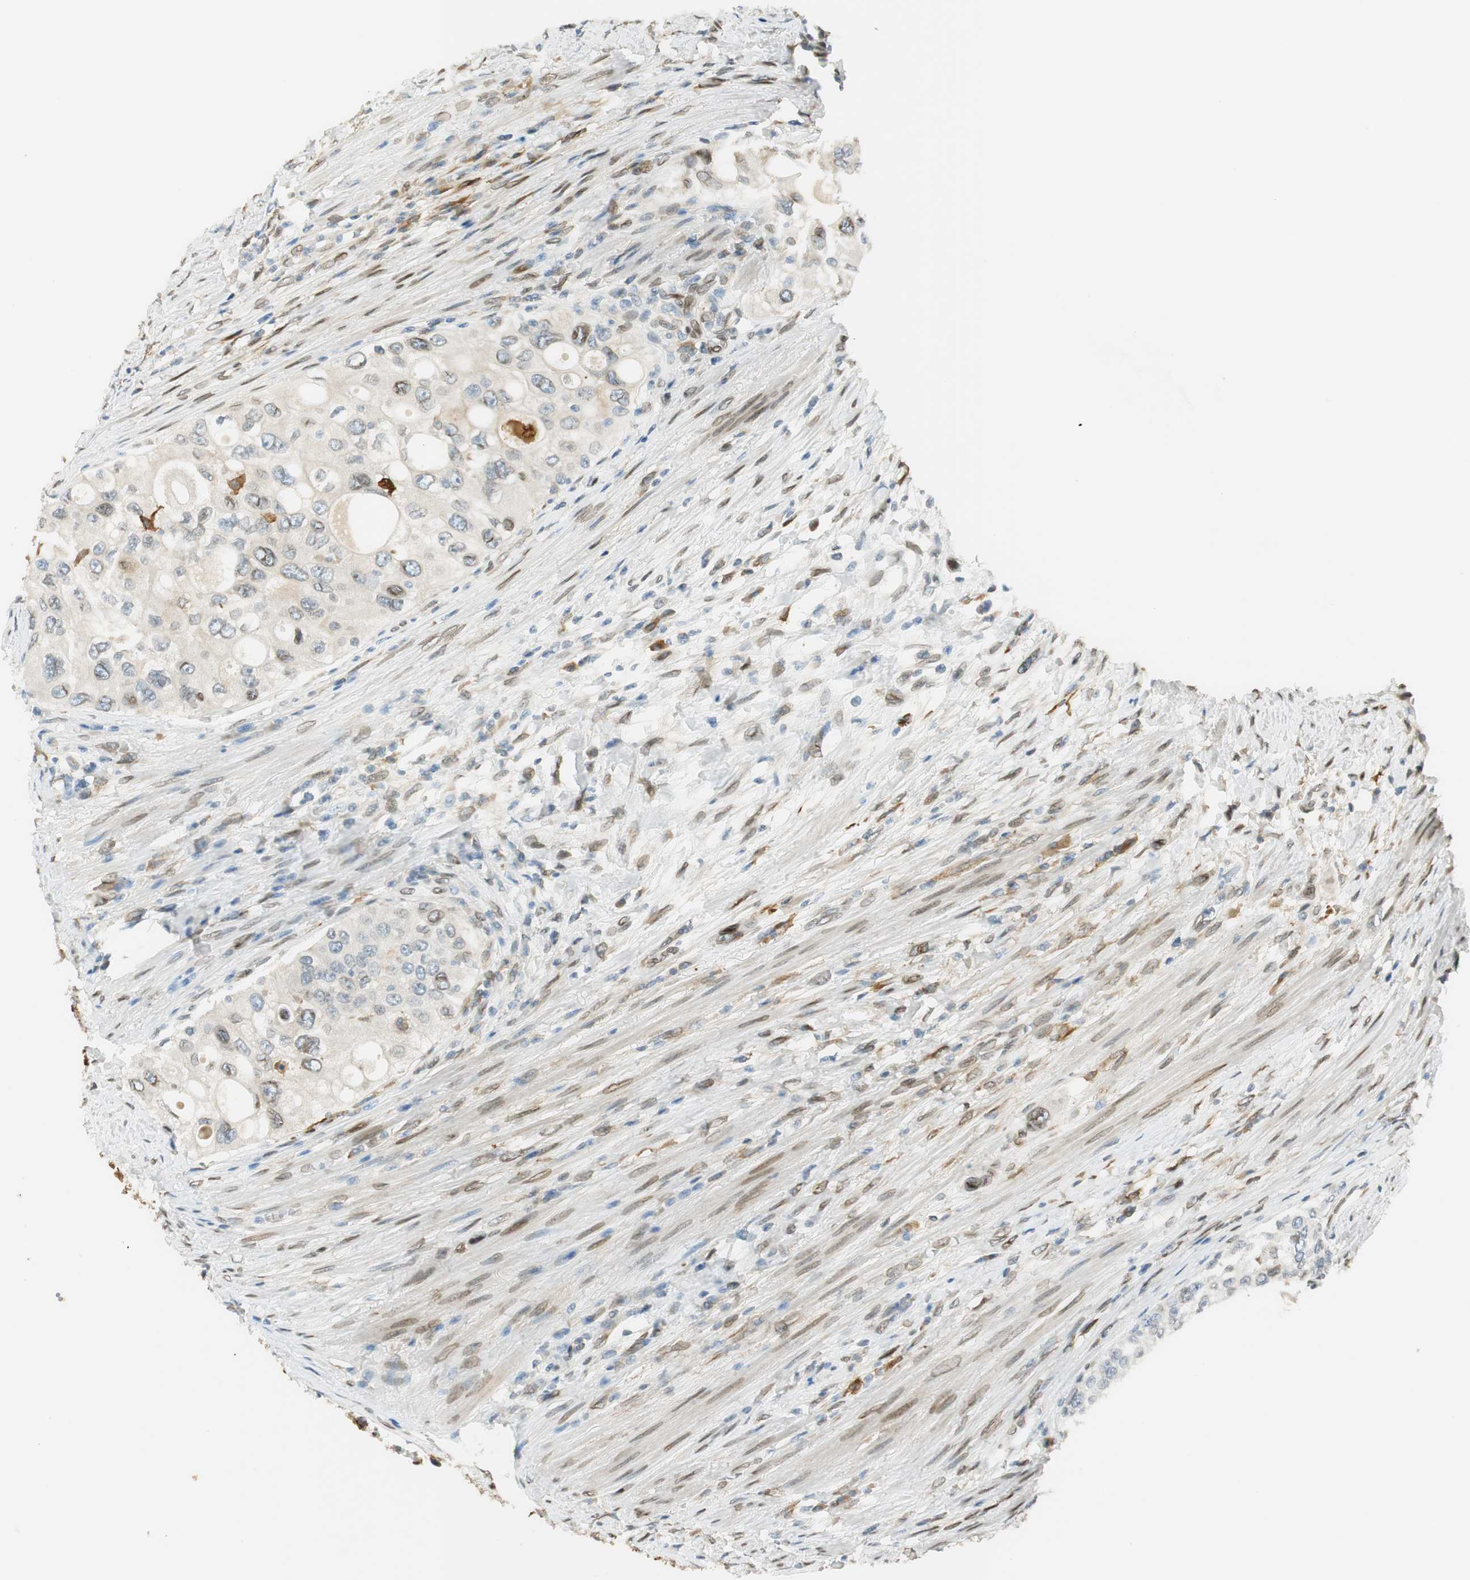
{"staining": {"intensity": "weak", "quantity": "<25%", "location": "nuclear"}, "tissue": "urothelial cancer", "cell_type": "Tumor cells", "image_type": "cancer", "snomed": [{"axis": "morphology", "description": "Urothelial carcinoma, High grade"}, {"axis": "topography", "description": "Urinary bladder"}], "caption": "IHC histopathology image of human urothelial carcinoma (high-grade) stained for a protein (brown), which demonstrates no expression in tumor cells.", "gene": "TMEM260", "patient": {"sex": "female", "age": 56}}